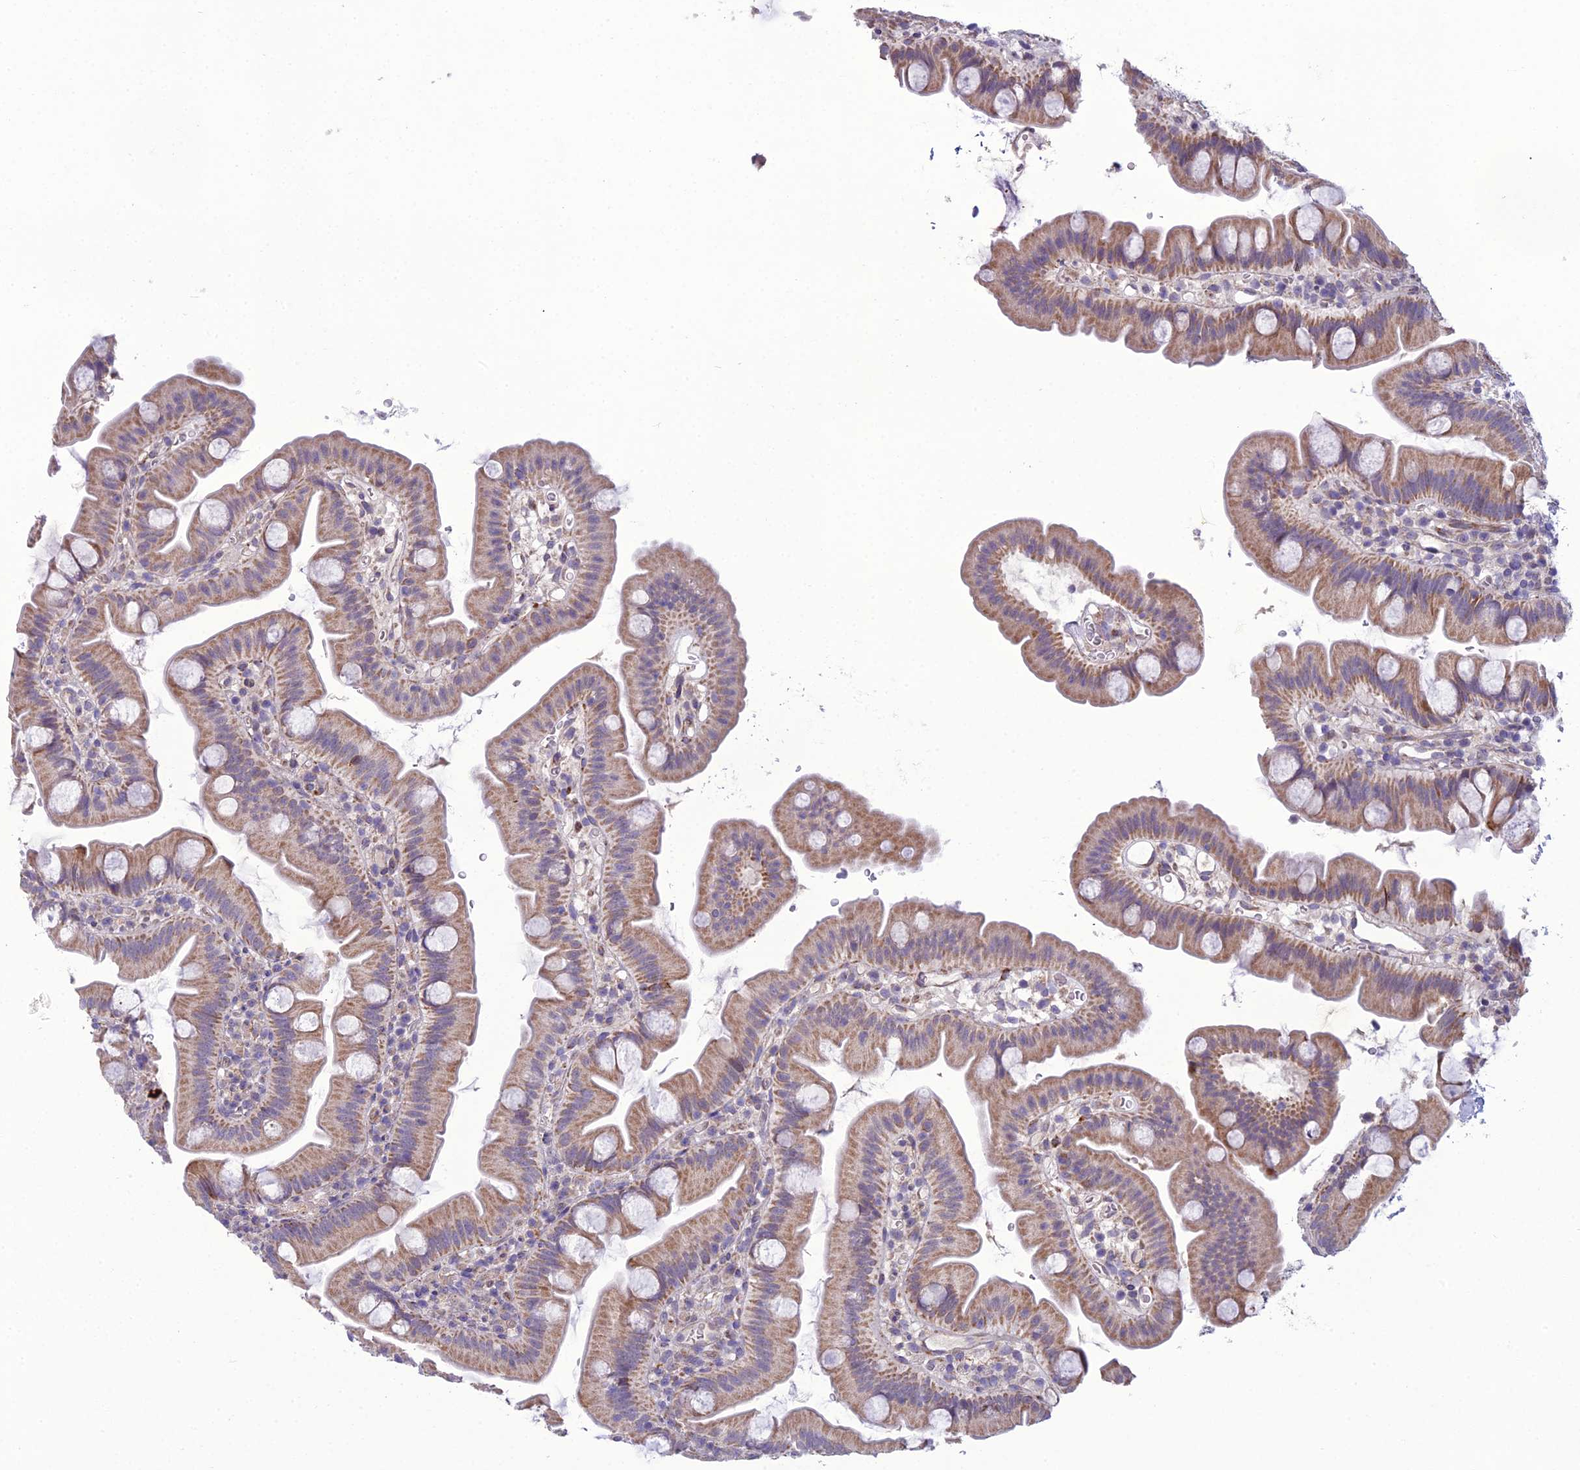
{"staining": {"intensity": "moderate", "quantity": "25%-75%", "location": "cytoplasmic/membranous"}, "tissue": "small intestine", "cell_type": "Glandular cells", "image_type": "normal", "snomed": [{"axis": "morphology", "description": "Normal tissue, NOS"}, {"axis": "topography", "description": "Small intestine"}], "caption": "DAB (3,3'-diaminobenzidine) immunohistochemical staining of unremarkable small intestine exhibits moderate cytoplasmic/membranous protein staining in about 25%-75% of glandular cells.", "gene": "NODAL", "patient": {"sex": "female", "age": 68}}